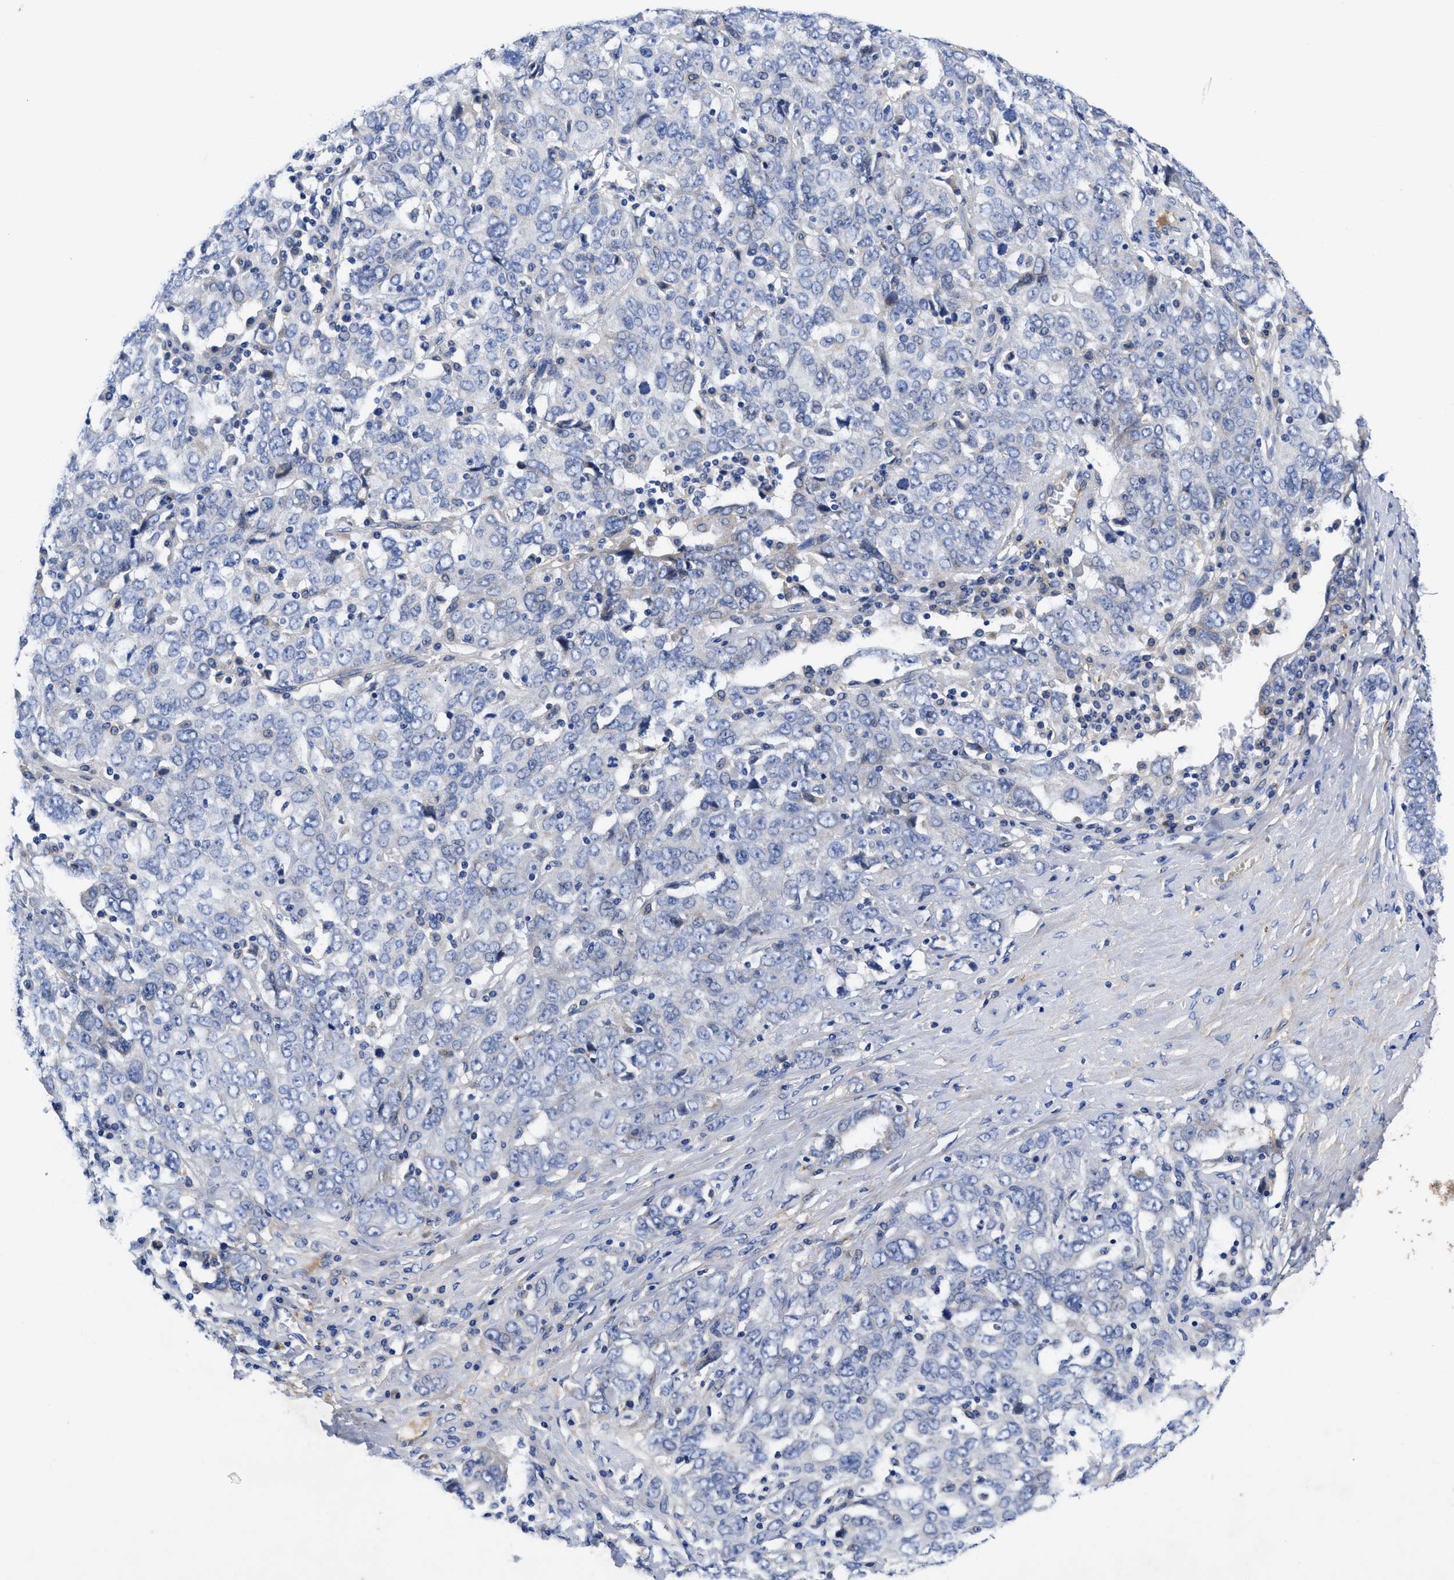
{"staining": {"intensity": "negative", "quantity": "none", "location": "none"}, "tissue": "ovarian cancer", "cell_type": "Tumor cells", "image_type": "cancer", "snomed": [{"axis": "morphology", "description": "Carcinoma, endometroid"}, {"axis": "topography", "description": "Ovary"}], "caption": "High magnification brightfield microscopy of ovarian cancer stained with DAB (brown) and counterstained with hematoxylin (blue): tumor cells show no significant staining. (Immunohistochemistry, brightfield microscopy, high magnification).", "gene": "DHRS13", "patient": {"sex": "female", "age": 62}}